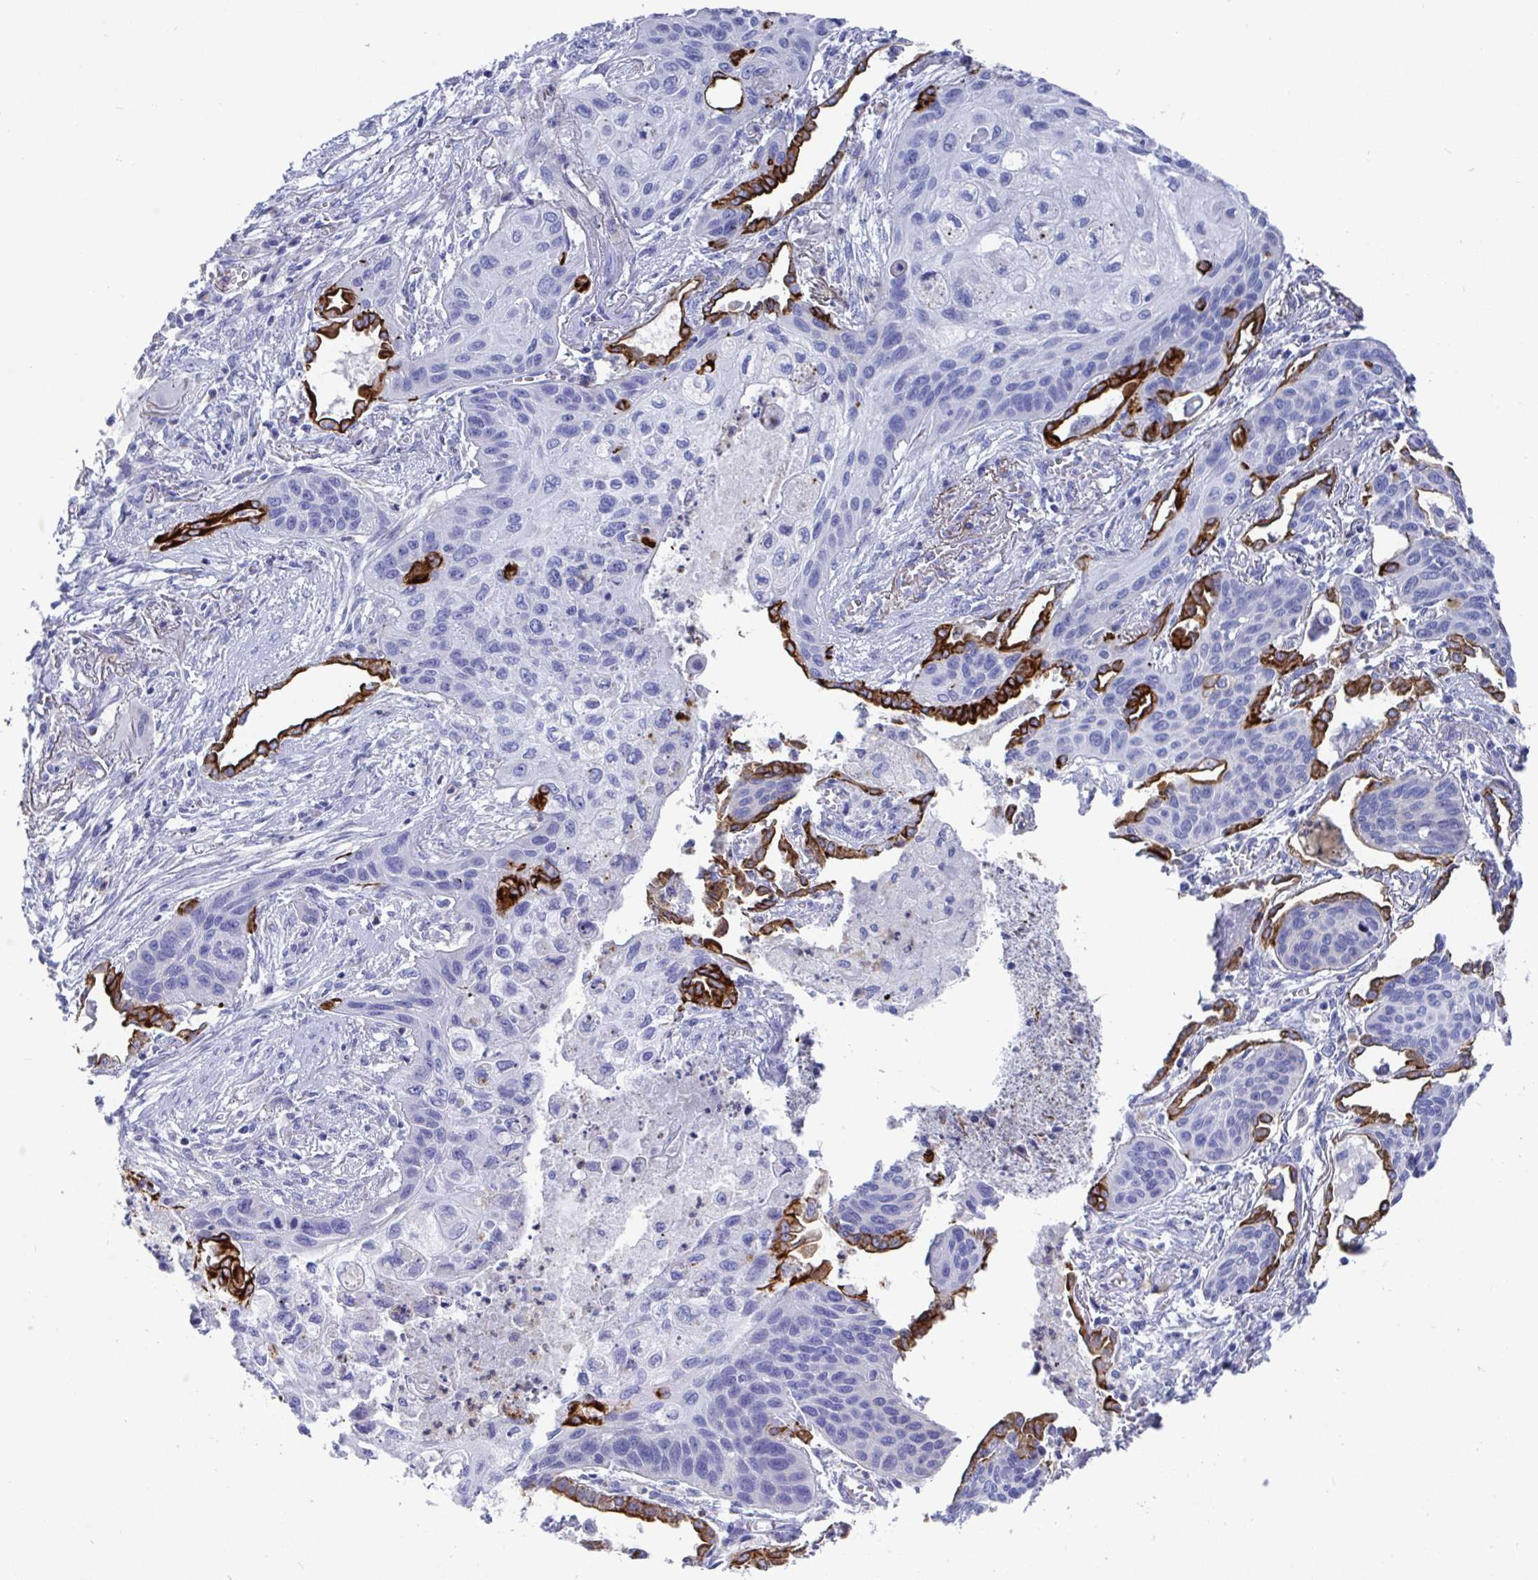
{"staining": {"intensity": "negative", "quantity": "none", "location": "none"}, "tissue": "lung cancer", "cell_type": "Tumor cells", "image_type": "cancer", "snomed": [{"axis": "morphology", "description": "Squamous cell carcinoma, NOS"}, {"axis": "topography", "description": "Lung"}], "caption": "Immunohistochemistry of lung cancer demonstrates no expression in tumor cells.", "gene": "CLDN8", "patient": {"sex": "male", "age": 71}}